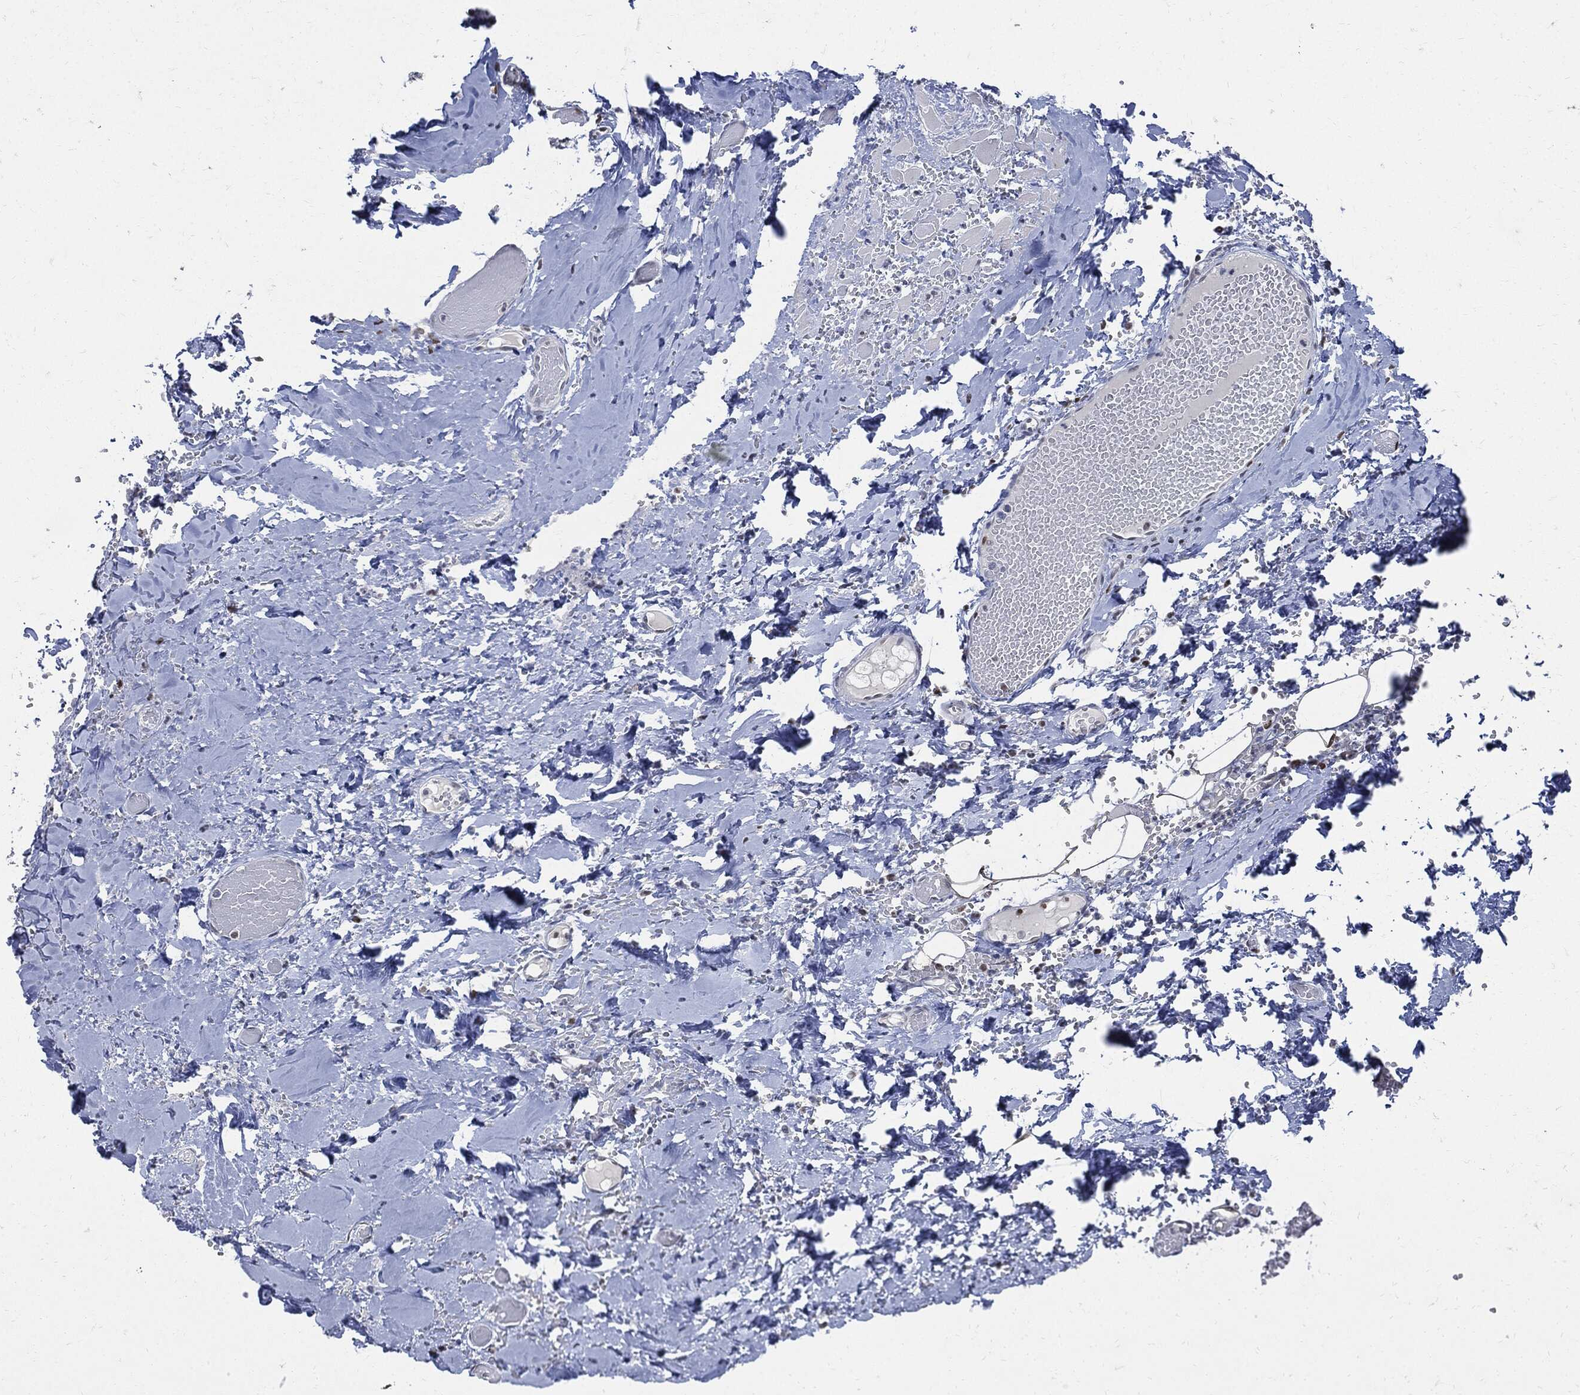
{"staining": {"intensity": "weak", "quantity": "<25%", "location": "cytoplasmic/membranous"}, "tissue": "skeletal muscle", "cell_type": "Myocytes", "image_type": "normal", "snomed": [{"axis": "morphology", "description": "Normal tissue, NOS"}, {"axis": "morphology", "description": "Malignant melanoma, Metastatic site"}, {"axis": "topography", "description": "Skeletal muscle"}], "caption": "Immunohistochemistry (IHC) of normal human skeletal muscle demonstrates no staining in myocytes.", "gene": "PCNA", "patient": {"sex": "male", "age": 50}}